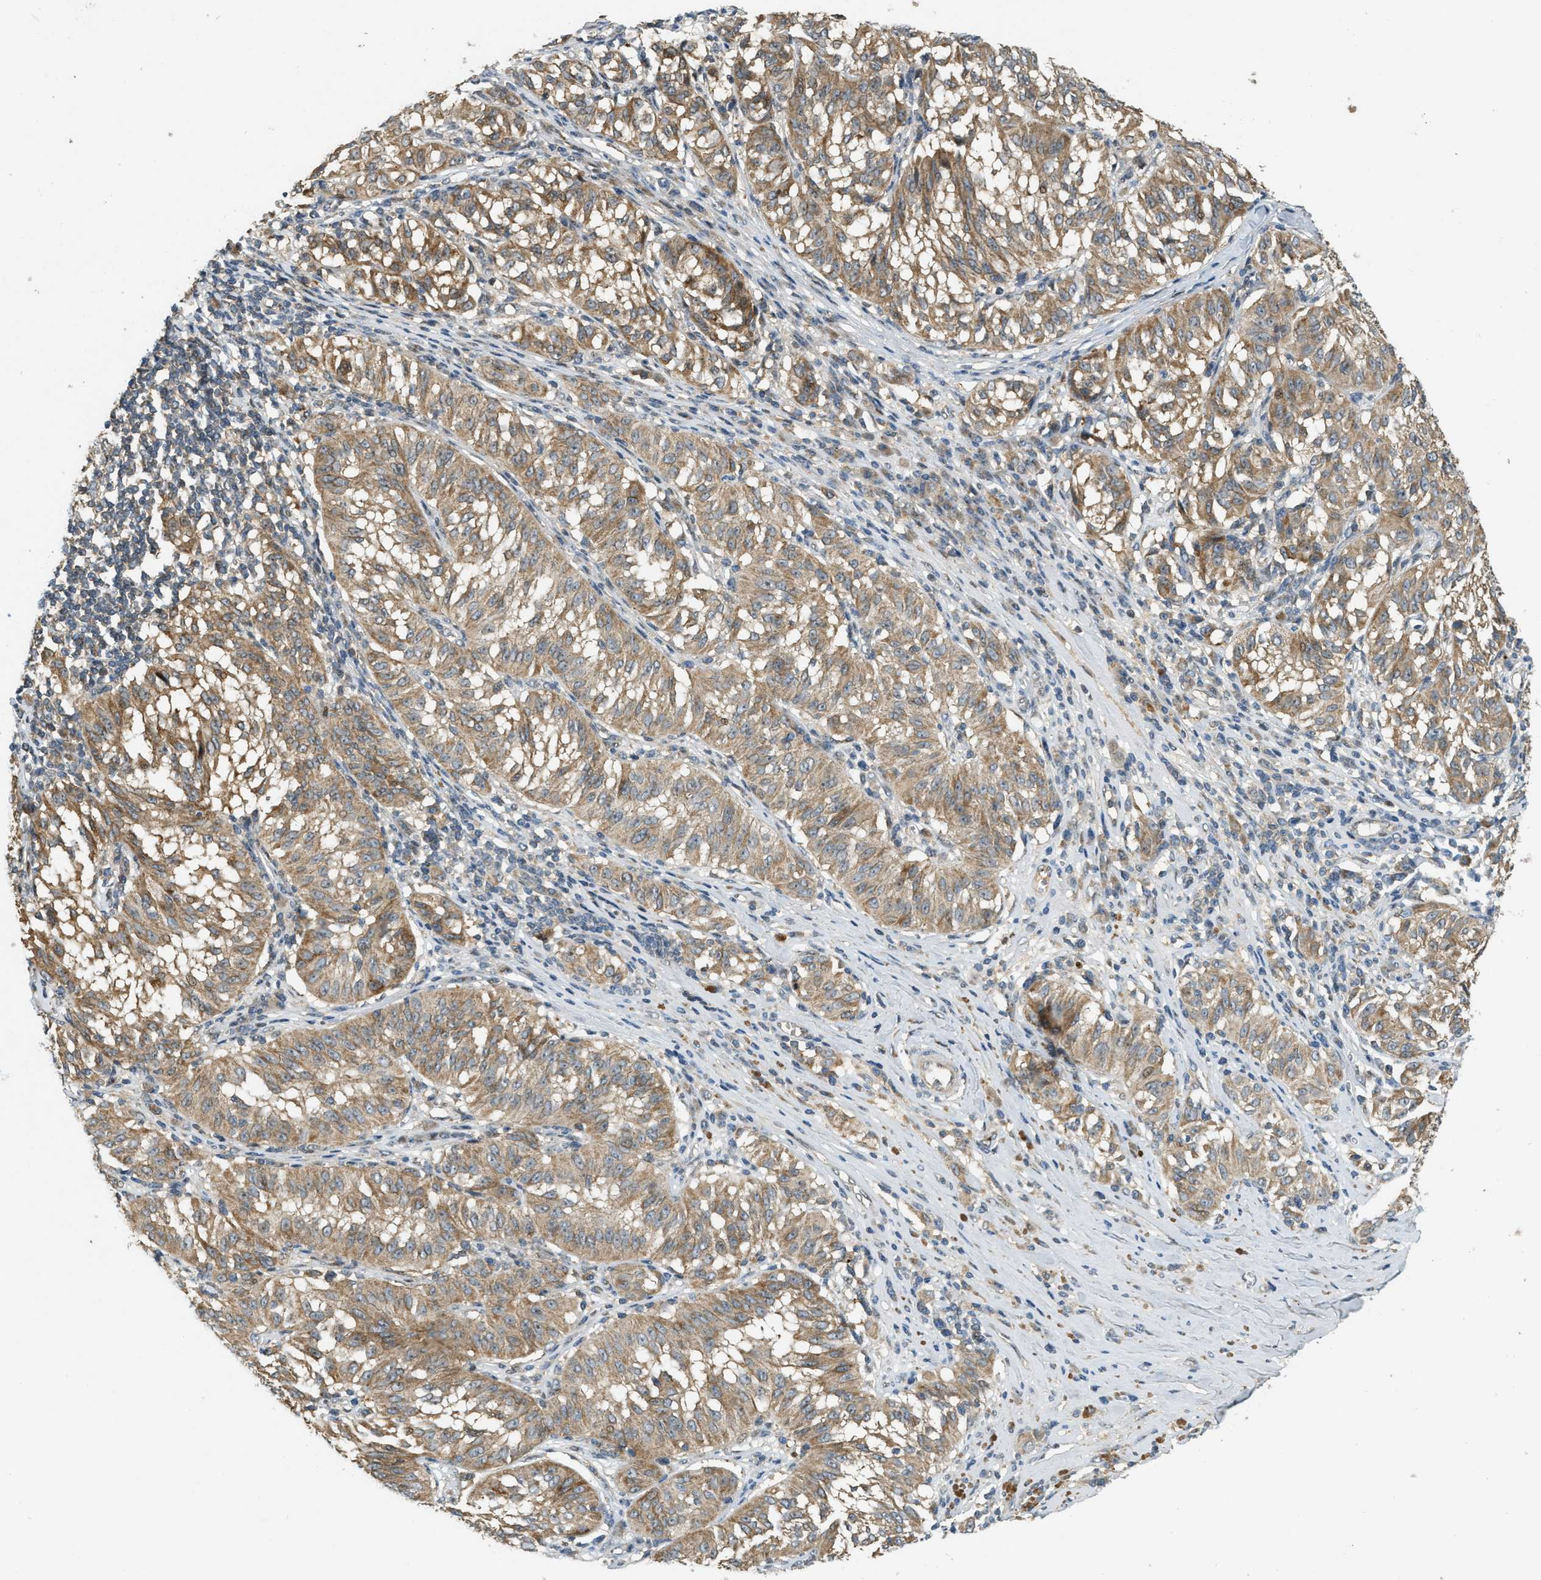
{"staining": {"intensity": "moderate", "quantity": ">75%", "location": "cytoplasmic/membranous,nuclear"}, "tissue": "melanoma", "cell_type": "Tumor cells", "image_type": "cancer", "snomed": [{"axis": "morphology", "description": "Malignant melanoma, NOS"}, {"axis": "topography", "description": "Skin"}], "caption": "Melanoma stained for a protein exhibits moderate cytoplasmic/membranous and nuclear positivity in tumor cells. (brown staining indicates protein expression, while blue staining denotes nuclei).", "gene": "TRAPPC14", "patient": {"sex": "female", "age": 72}}